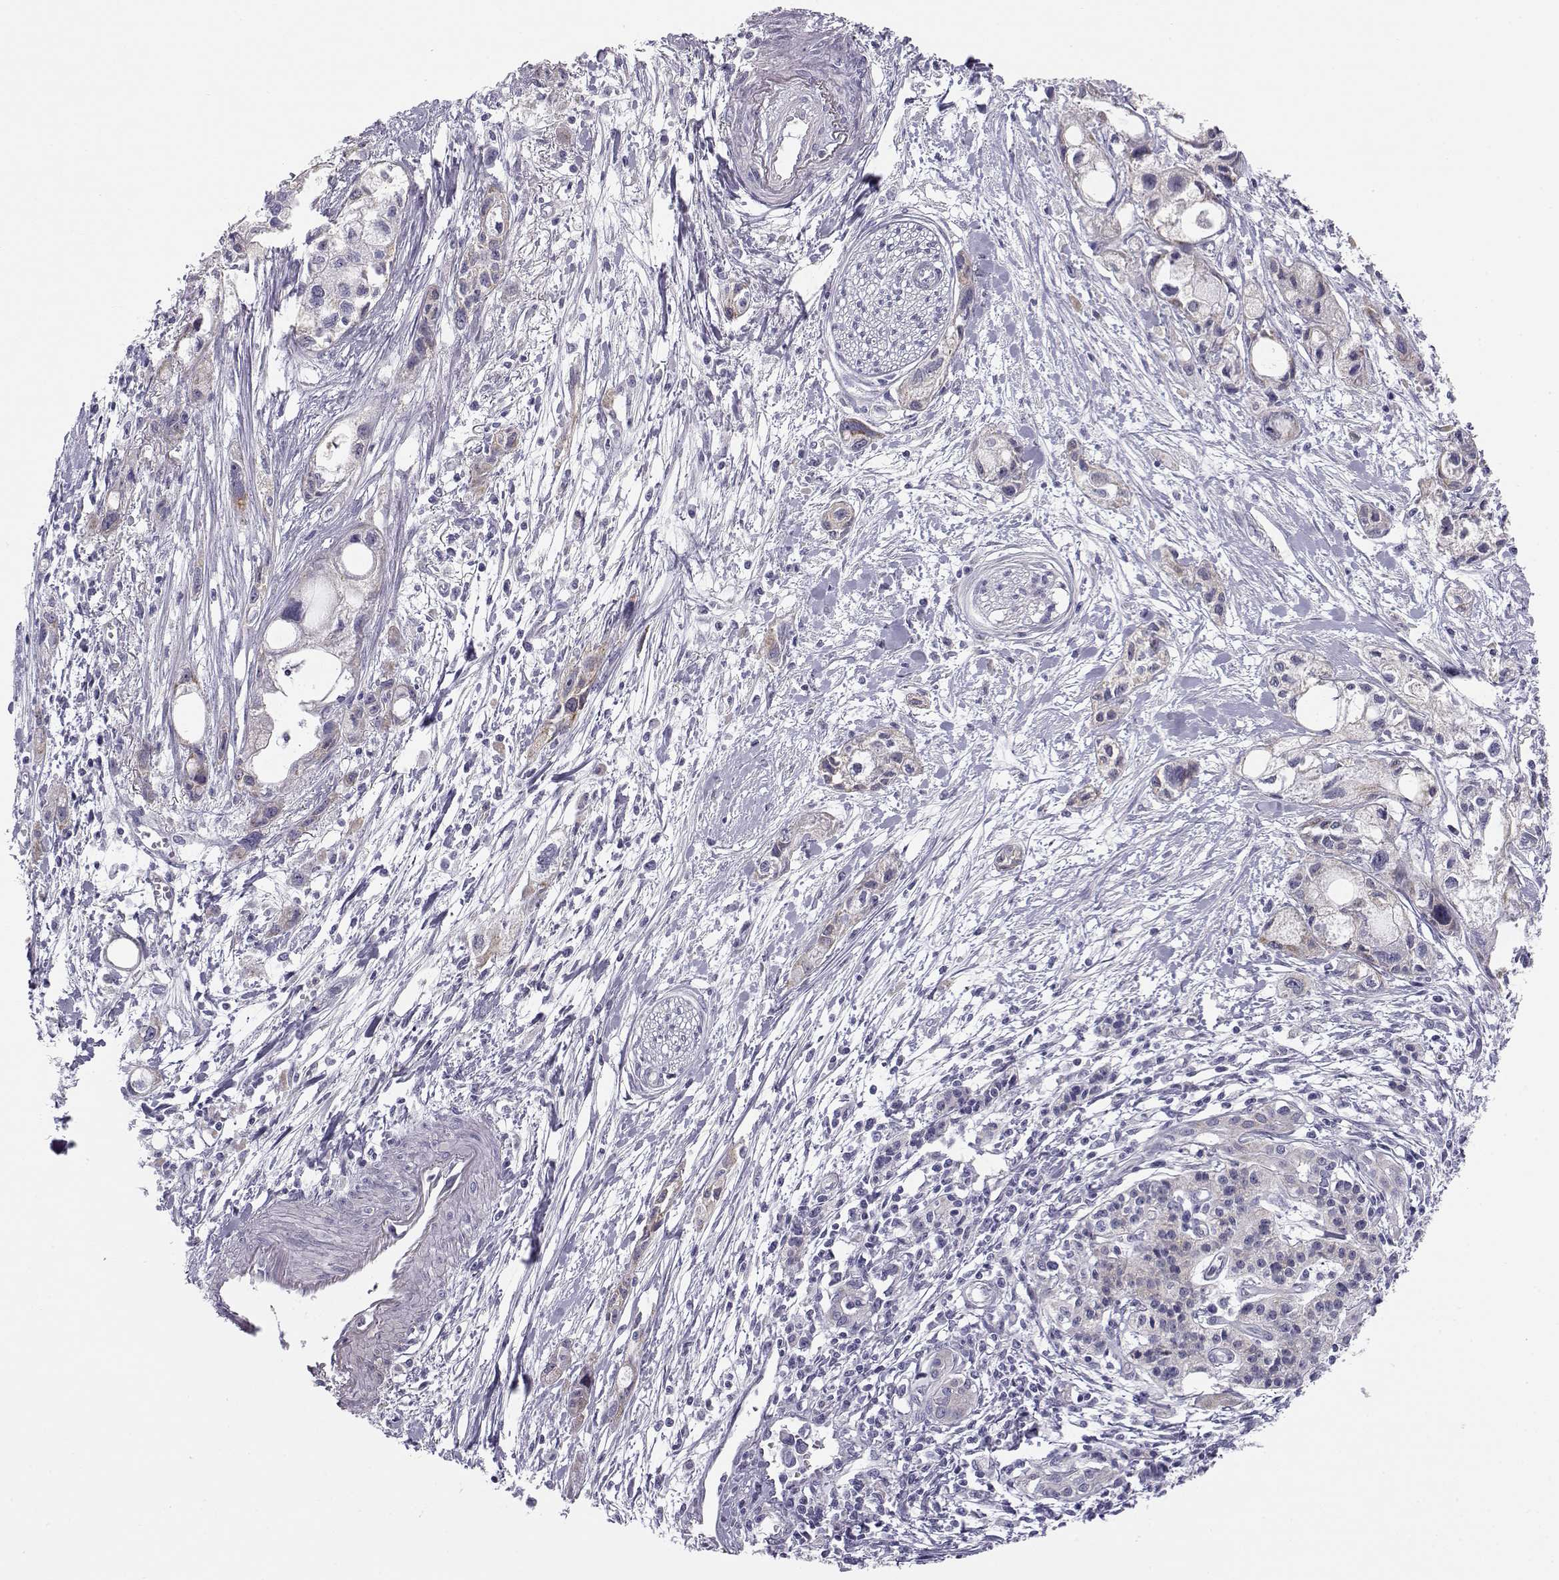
{"staining": {"intensity": "negative", "quantity": "none", "location": "none"}, "tissue": "pancreatic cancer", "cell_type": "Tumor cells", "image_type": "cancer", "snomed": [{"axis": "morphology", "description": "Adenocarcinoma, NOS"}, {"axis": "topography", "description": "Pancreas"}], "caption": "DAB (3,3'-diaminobenzidine) immunohistochemical staining of pancreatic cancer (adenocarcinoma) demonstrates no significant staining in tumor cells.", "gene": "KCNMB4", "patient": {"sex": "female", "age": 61}}